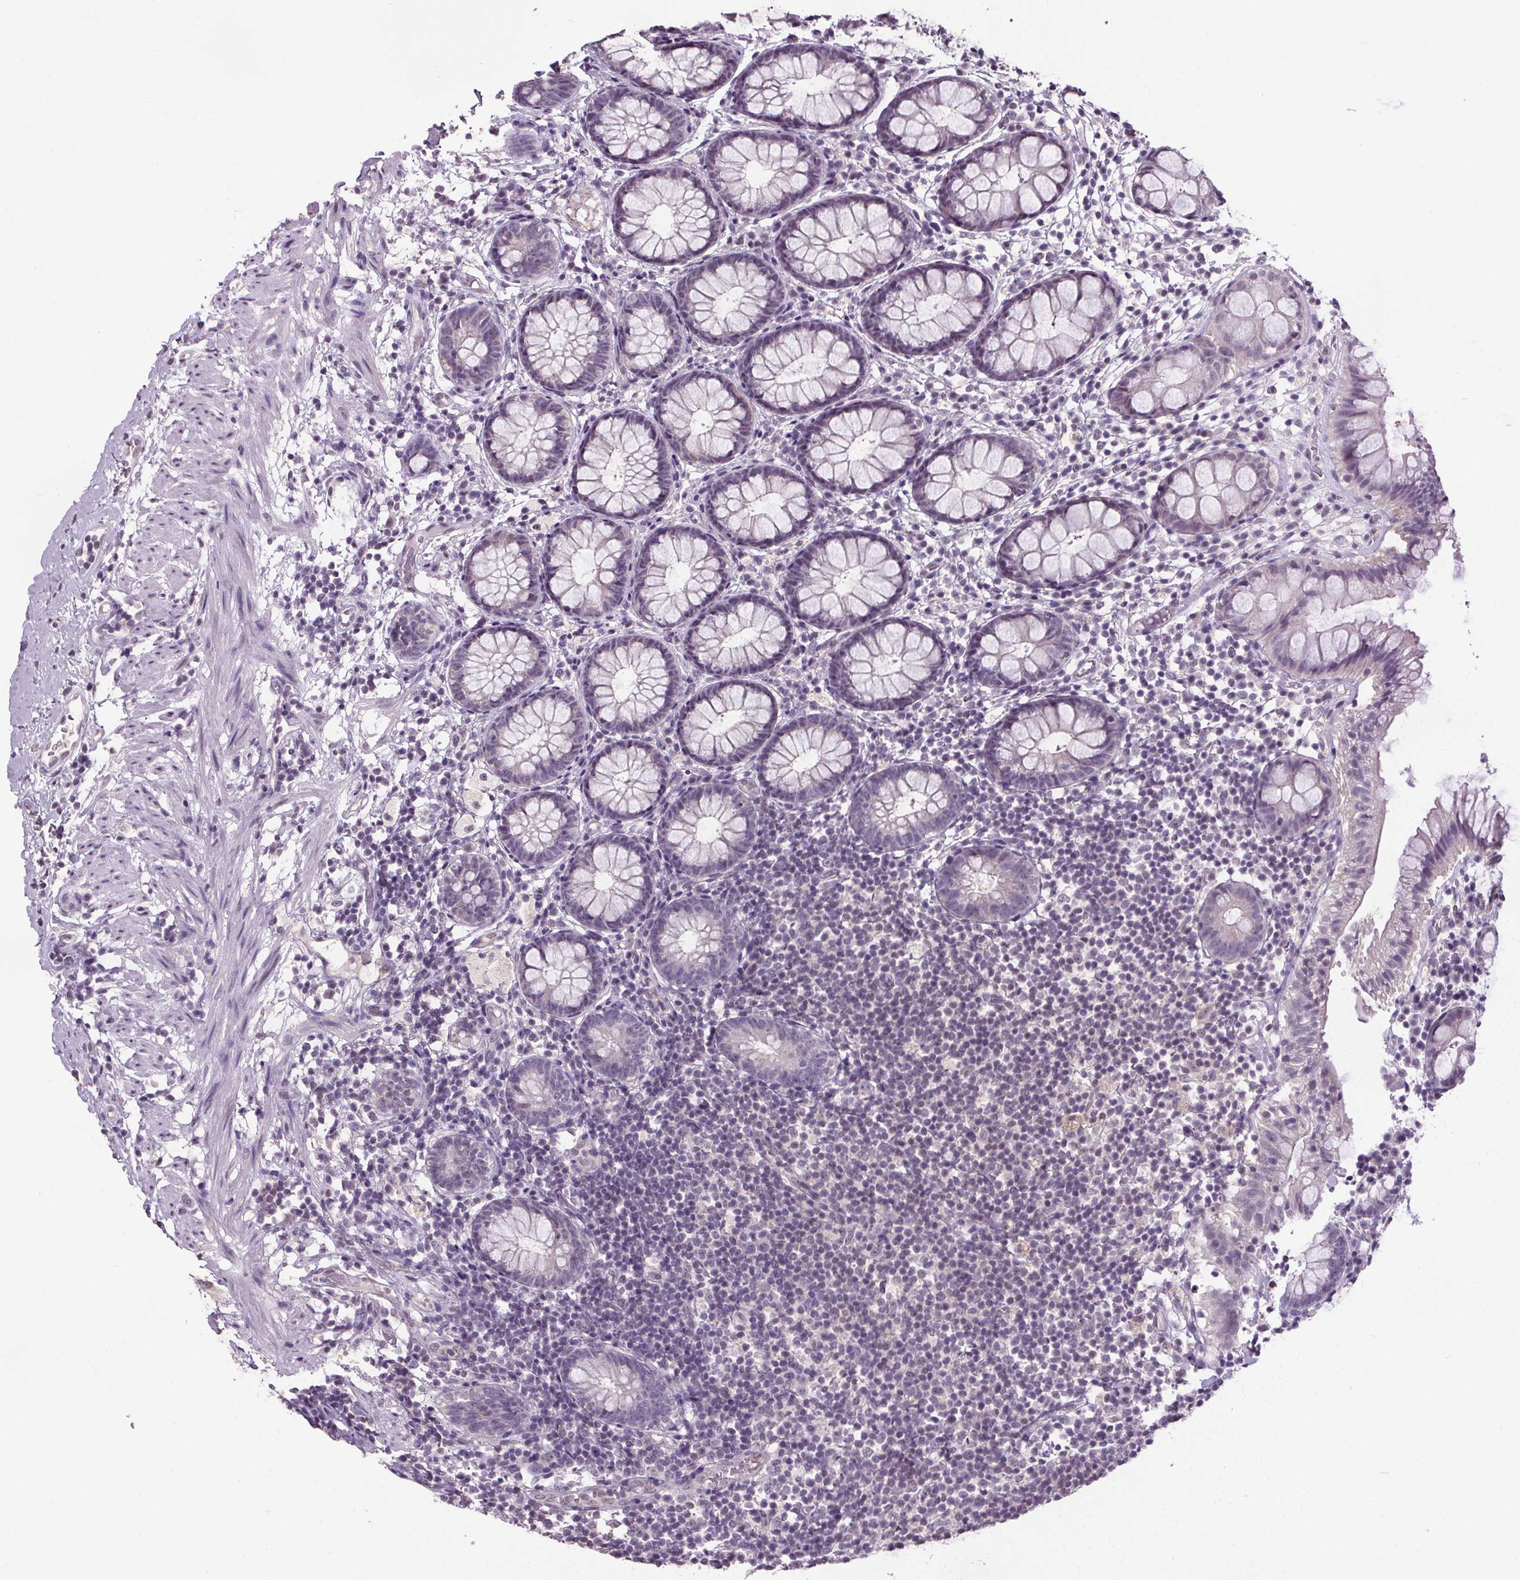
{"staining": {"intensity": "negative", "quantity": "none", "location": "none"}, "tissue": "rectum", "cell_type": "Glandular cells", "image_type": "normal", "snomed": [{"axis": "morphology", "description": "Normal tissue, NOS"}, {"axis": "topography", "description": "Rectum"}], "caption": "DAB immunohistochemical staining of benign human rectum exhibits no significant staining in glandular cells.", "gene": "SLC2A9", "patient": {"sex": "female", "age": 62}}